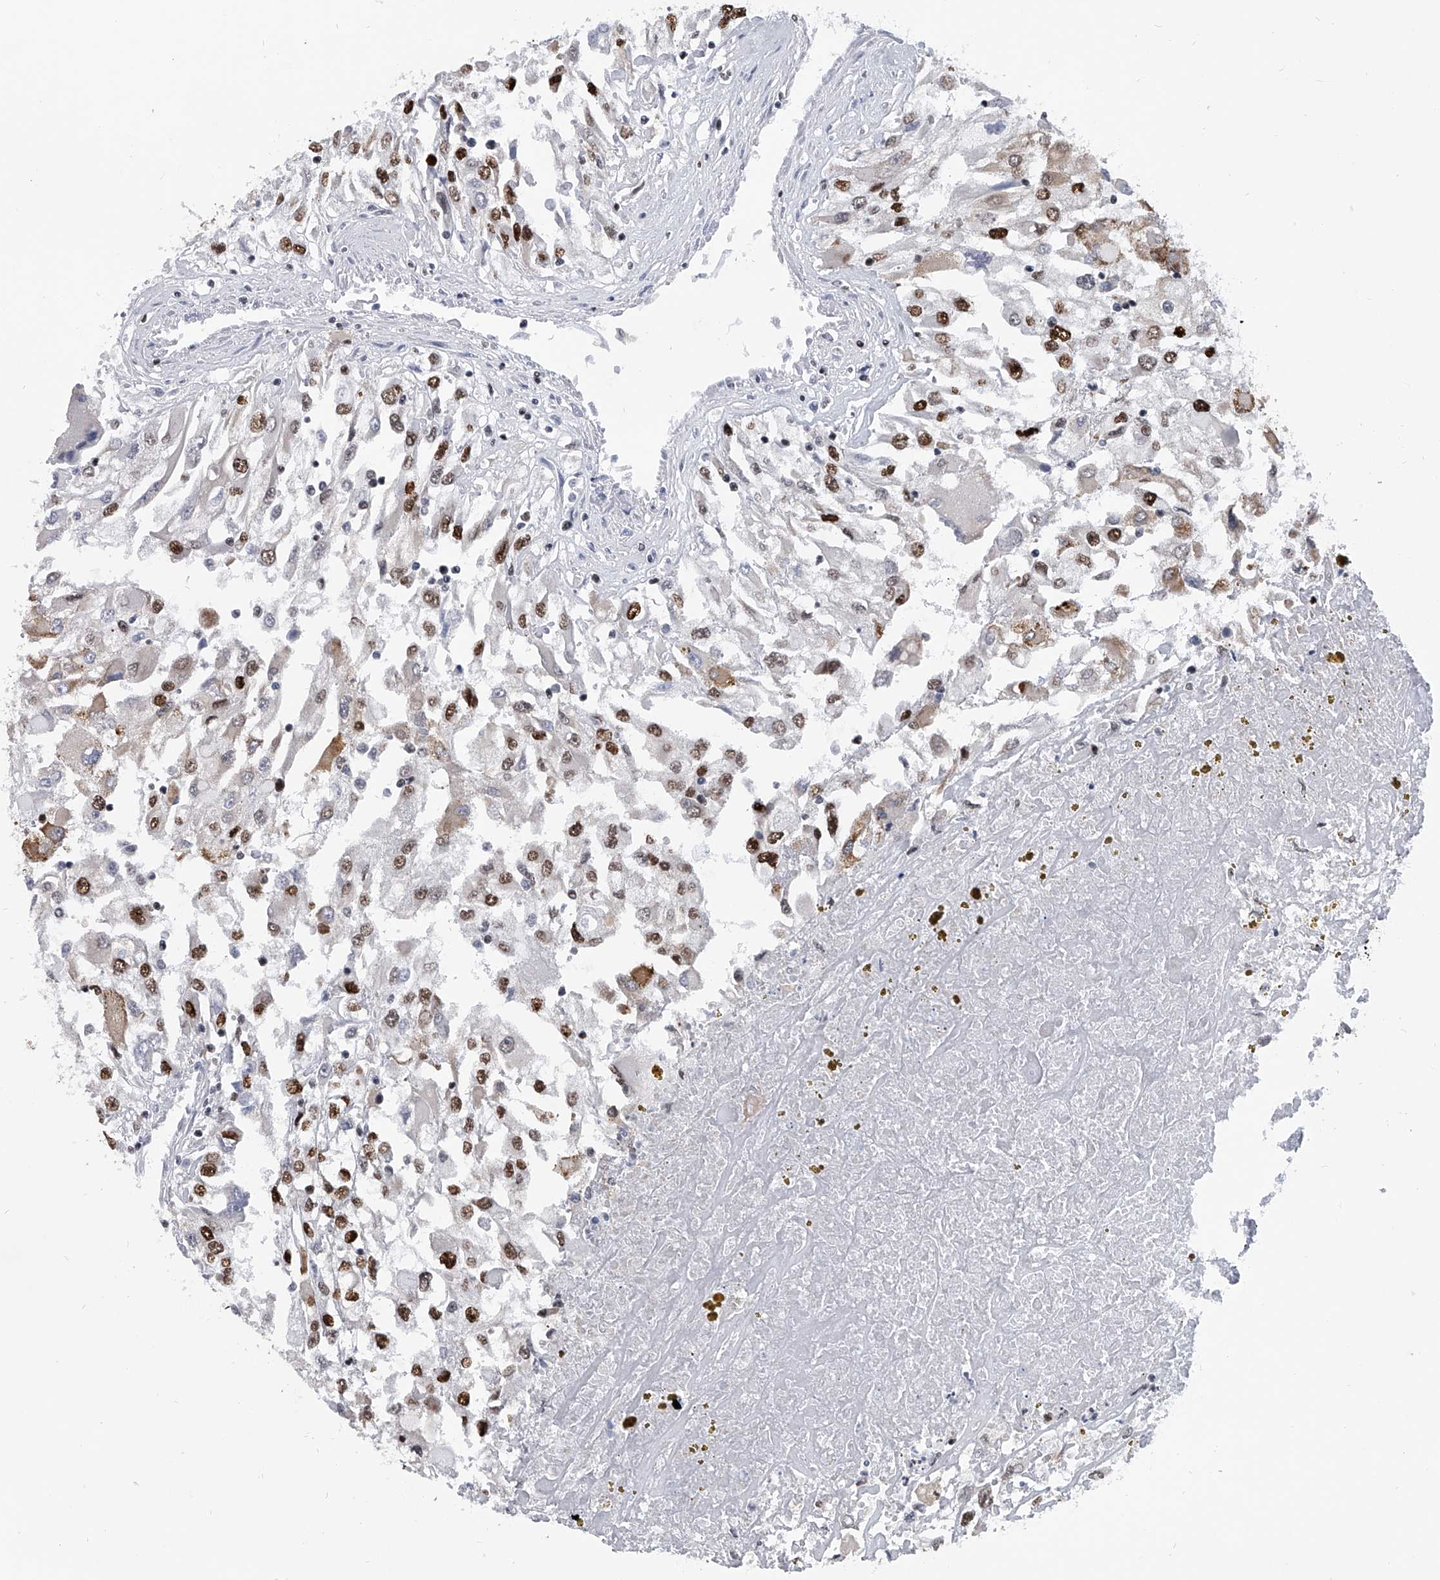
{"staining": {"intensity": "strong", "quantity": ">75%", "location": "nuclear"}, "tissue": "renal cancer", "cell_type": "Tumor cells", "image_type": "cancer", "snomed": [{"axis": "morphology", "description": "Adenocarcinoma, NOS"}, {"axis": "topography", "description": "Kidney"}], "caption": "A high-resolution image shows IHC staining of renal cancer, which reveals strong nuclear staining in about >75% of tumor cells.", "gene": "SIM2", "patient": {"sex": "female", "age": 52}}